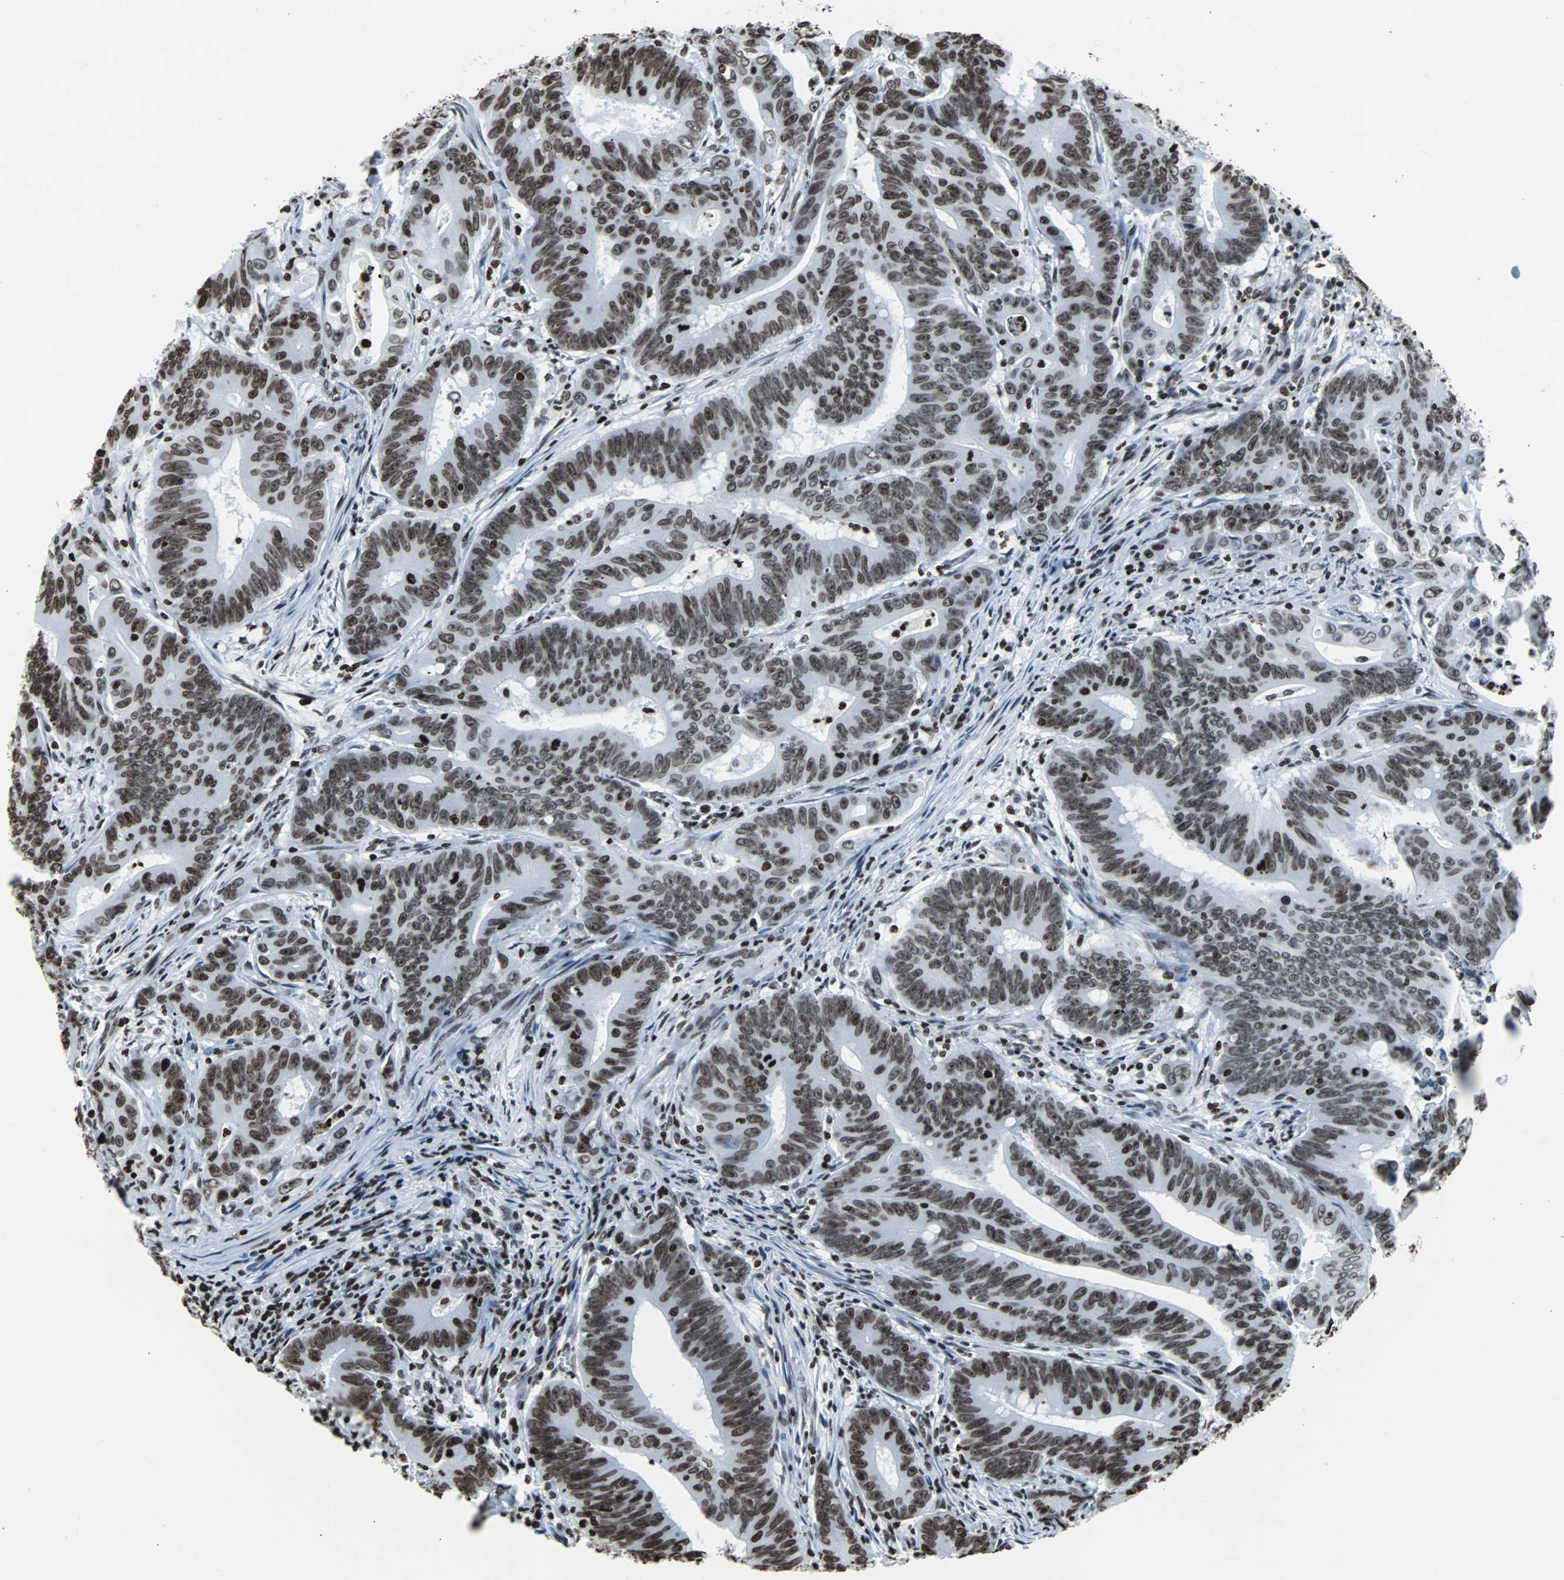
{"staining": {"intensity": "strong", "quantity": ">75%", "location": "nuclear"}, "tissue": "colorectal cancer", "cell_type": "Tumor cells", "image_type": "cancer", "snomed": [{"axis": "morphology", "description": "Adenocarcinoma, NOS"}, {"axis": "topography", "description": "Colon"}], "caption": "Immunohistochemistry (IHC) (DAB) staining of human adenocarcinoma (colorectal) reveals strong nuclear protein staining in about >75% of tumor cells. Using DAB (3,3'-diaminobenzidine) (brown) and hematoxylin (blue) stains, captured at high magnification using brightfield microscopy.", "gene": "H2BC18", "patient": {"sex": "male", "age": 45}}